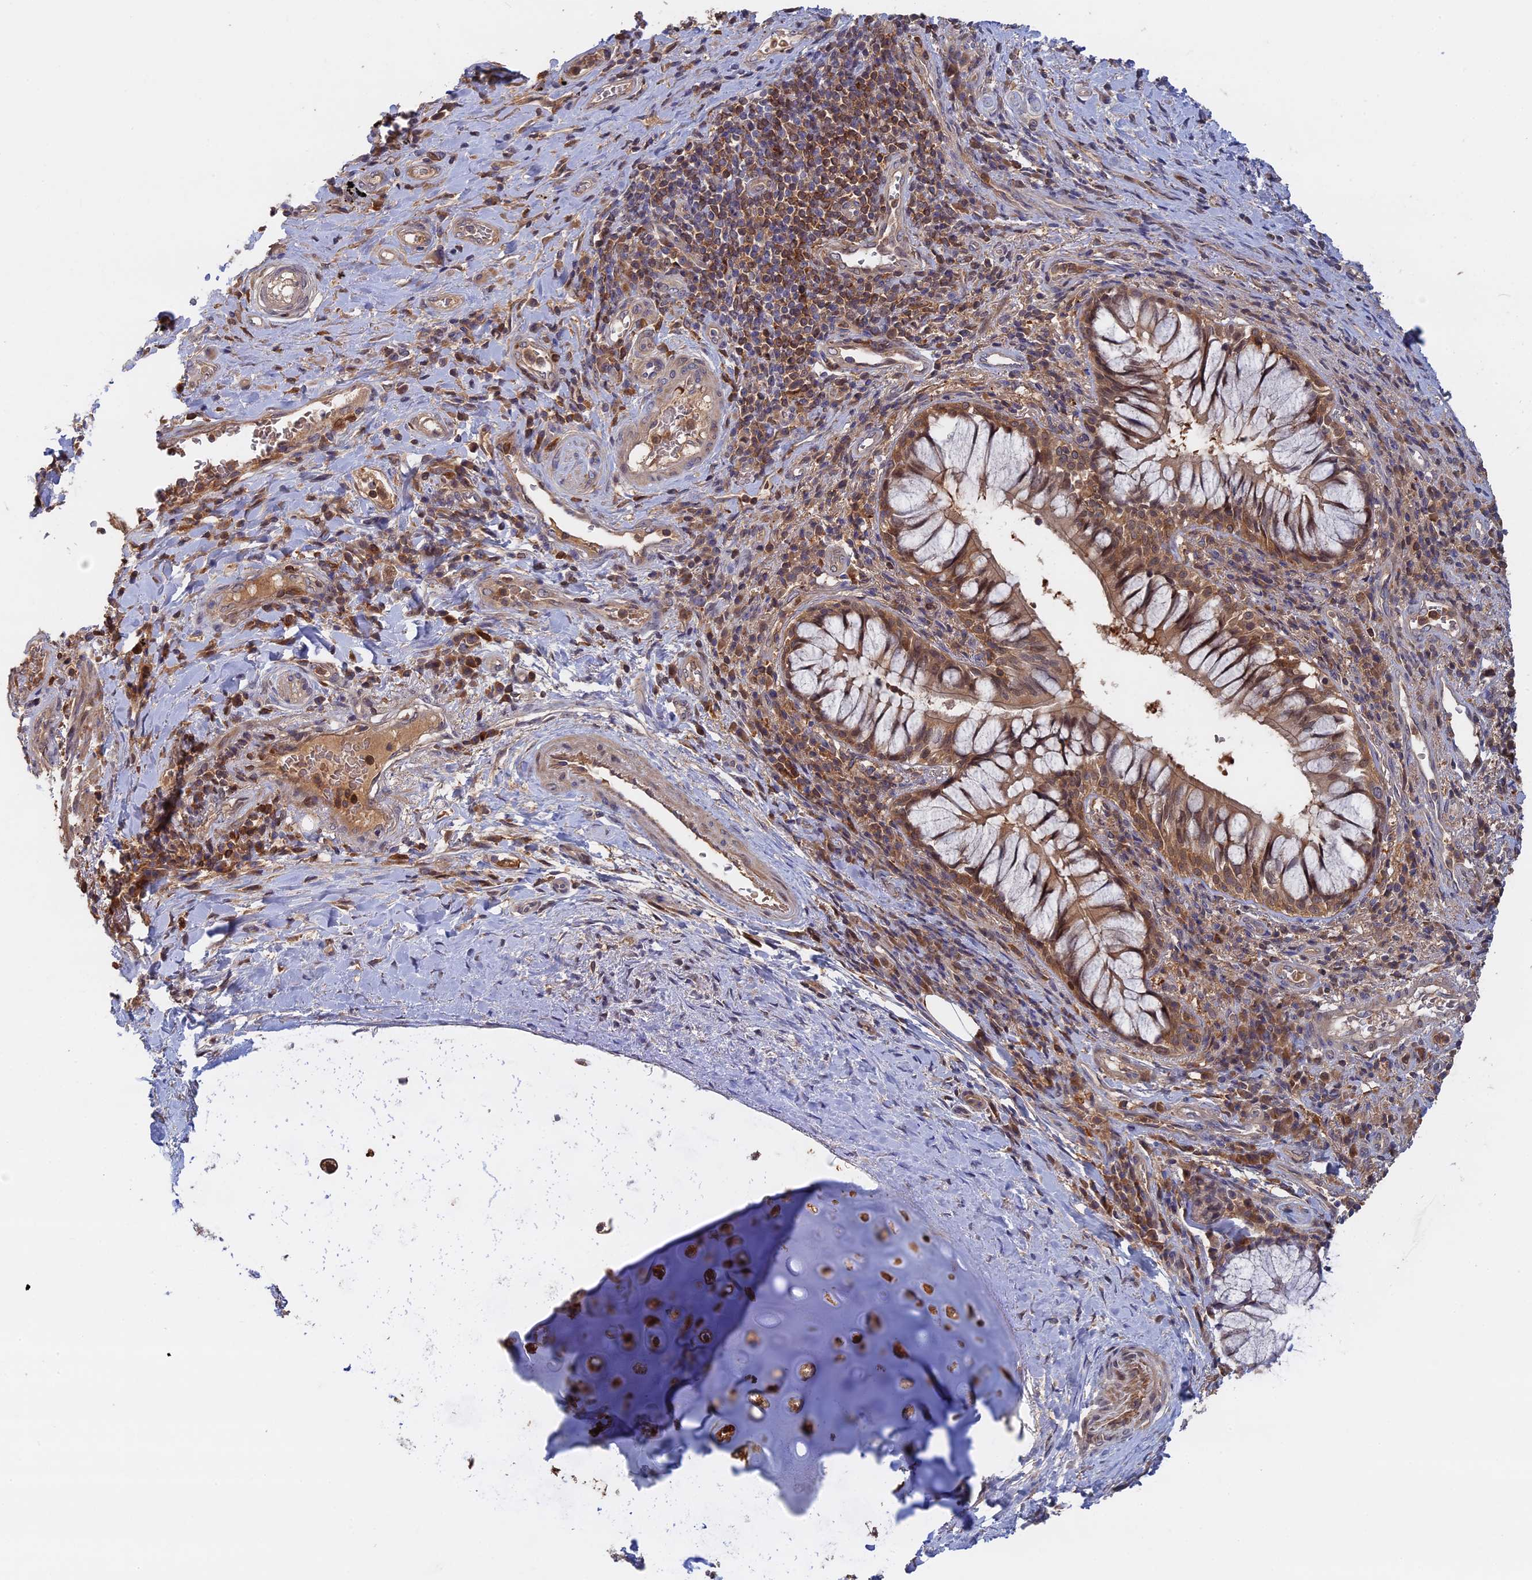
{"staining": {"intensity": "weak", "quantity": "25%-75%", "location": "cytoplasmic/membranous"}, "tissue": "adipose tissue", "cell_type": "Adipocytes", "image_type": "normal", "snomed": [{"axis": "morphology", "description": "Normal tissue, NOS"}, {"axis": "morphology", "description": "Squamous cell carcinoma, NOS"}, {"axis": "topography", "description": "Bronchus"}, {"axis": "topography", "description": "Lung"}], "caption": "Immunohistochemical staining of benign human adipose tissue reveals 25%-75% levels of weak cytoplasmic/membranous protein staining in about 25%-75% of adipocytes.", "gene": "BLVRA", "patient": {"sex": "male", "age": 64}}